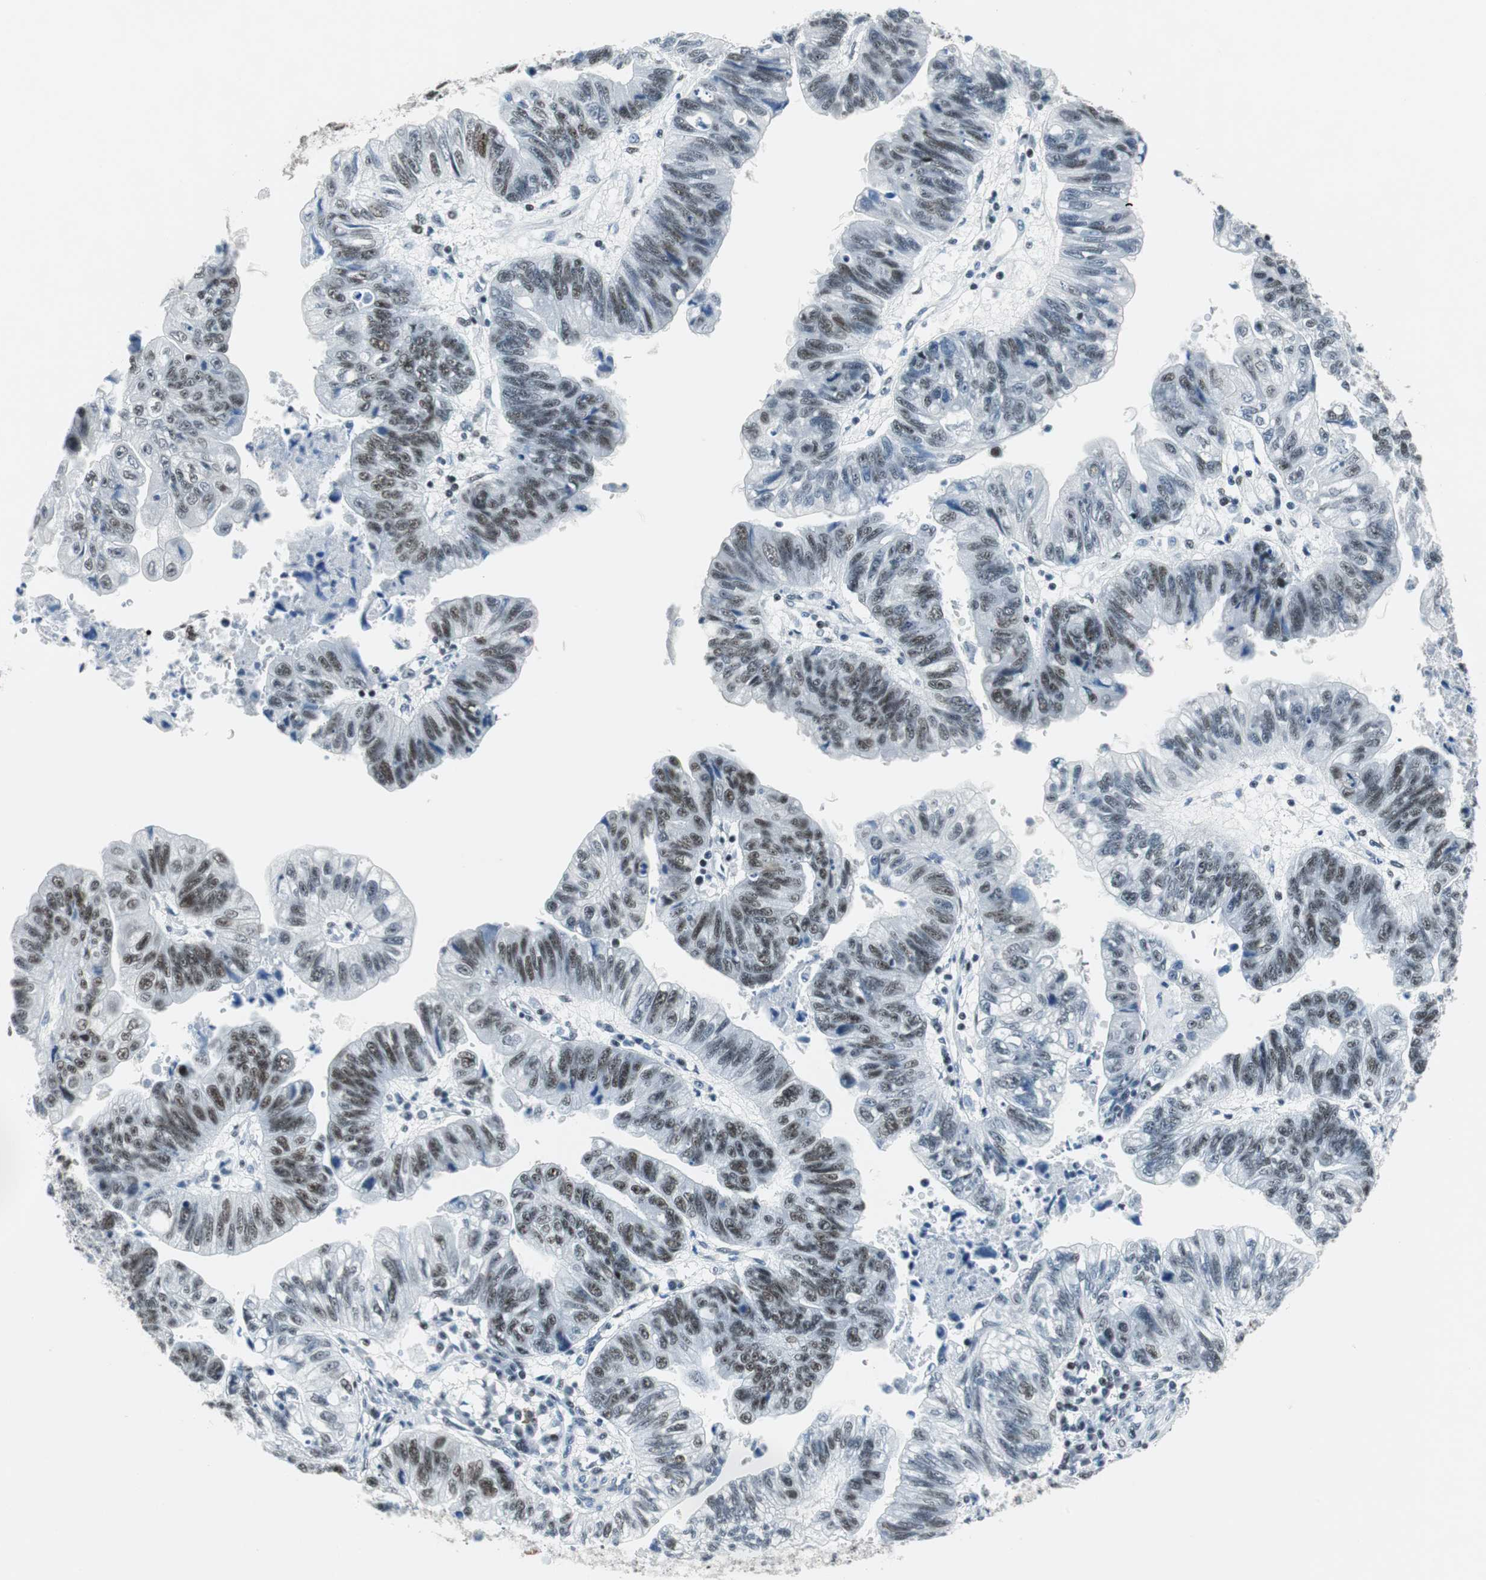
{"staining": {"intensity": "weak", "quantity": "25%-75%", "location": "nuclear"}, "tissue": "stomach cancer", "cell_type": "Tumor cells", "image_type": "cancer", "snomed": [{"axis": "morphology", "description": "Adenocarcinoma, NOS"}, {"axis": "topography", "description": "Stomach"}], "caption": "Immunohistochemical staining of stomach cancer exhibits weak nuclear protein expression in about 25%-75% of tumor cells. (DAB (3,3'-diaminobenzidine) = brown stain, brightfield microscopy at high magnification).", "gene": "HDAC3", "patient": {"sex": "male", "age": 59}}